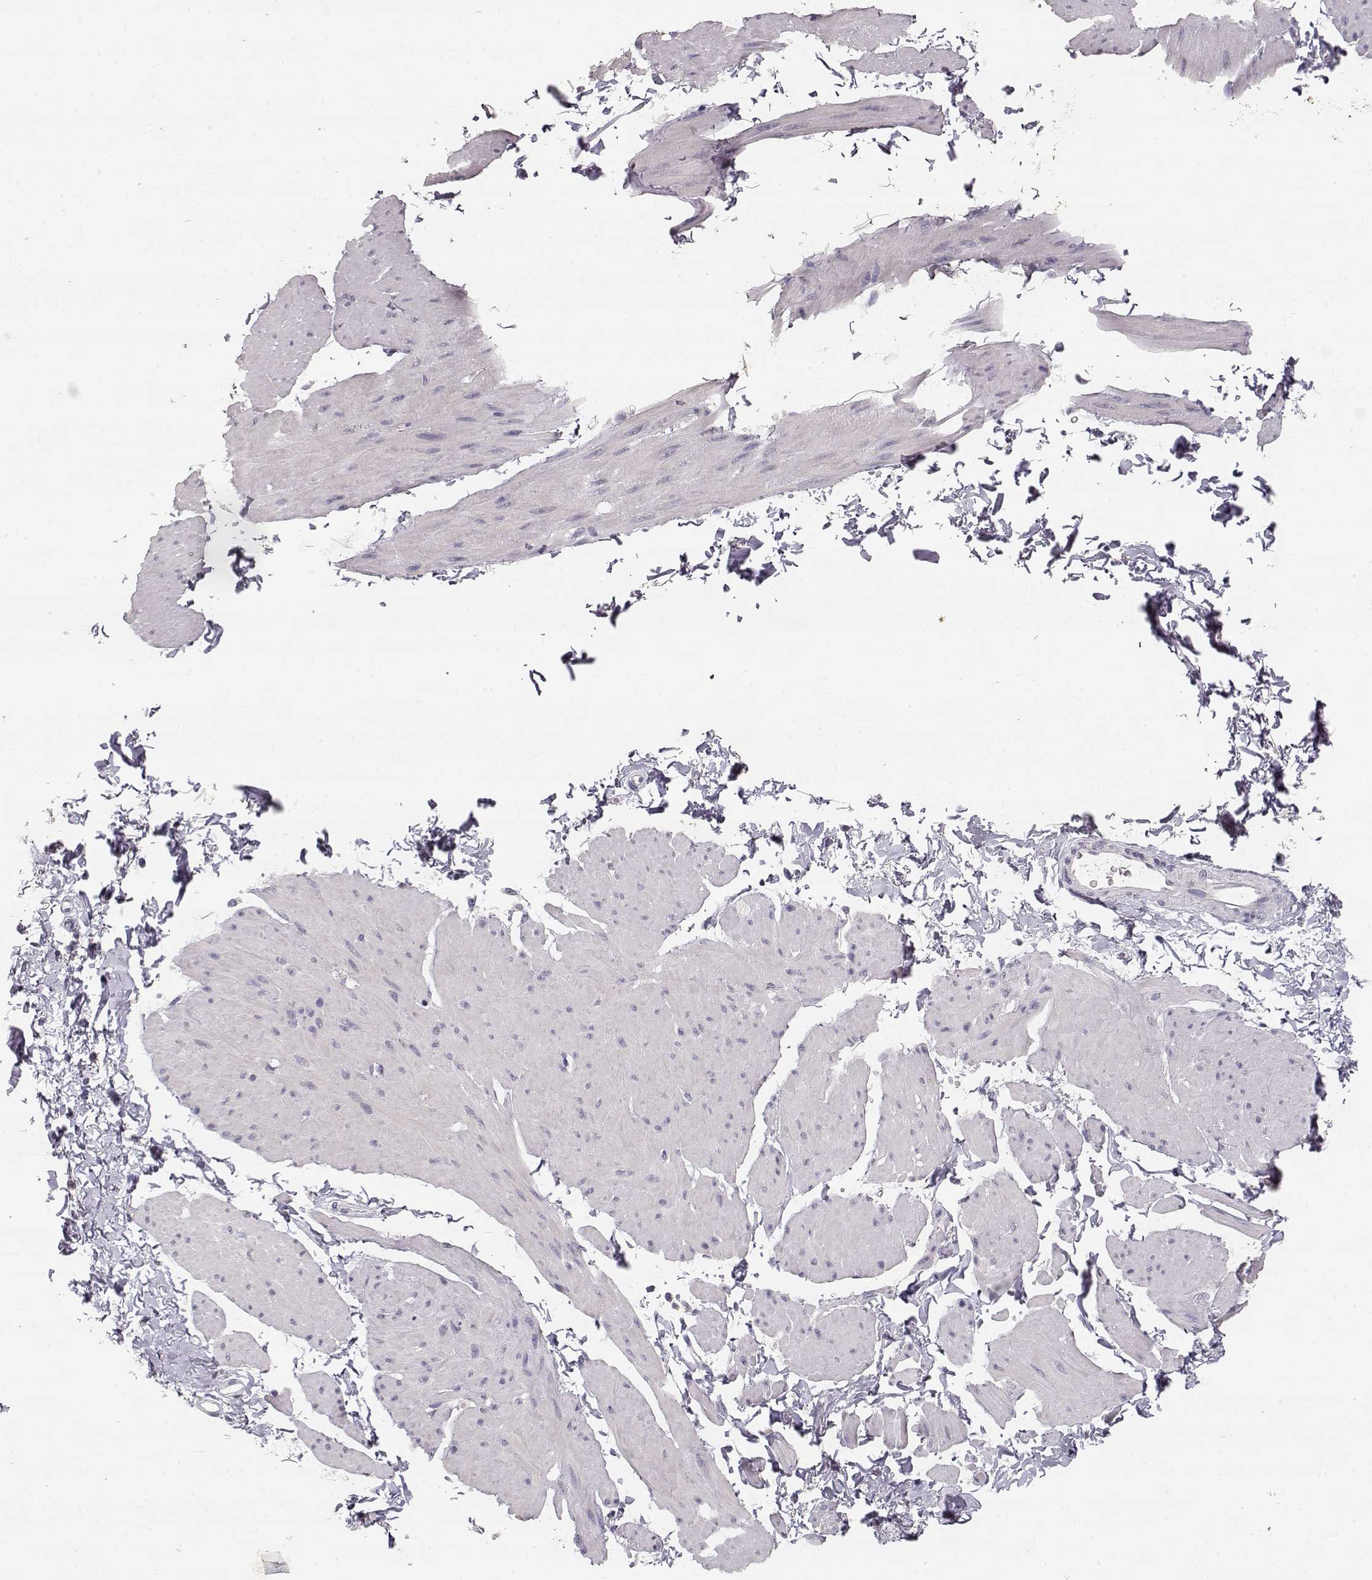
{"staining": {"intensity": "negative", "quantity": "none", "location": "none"}, "tissue": "smooth muscle", "cell_type": "Smooth muscle cells", "image_type": "normal", "snomed": [{"axis": "morphology", "description": "Normal tissue, NOS"}, {"axis": "topography", "description": "Adipose tissue"}, {"axis": "topography", "description": "Smooth muscle"}, {"axis": "topography", "description": "Peripheral nerve tissue"}], "caption": "Photomicrograph shows no protein expression in smooth muscle cells of normal smooth muscle. The staining is performed using DAB brown chromogen with nuclei counter-stained in using hematoxylin.", "gene": "TPH2", "patient": {"sex": "male", "age": 83}}